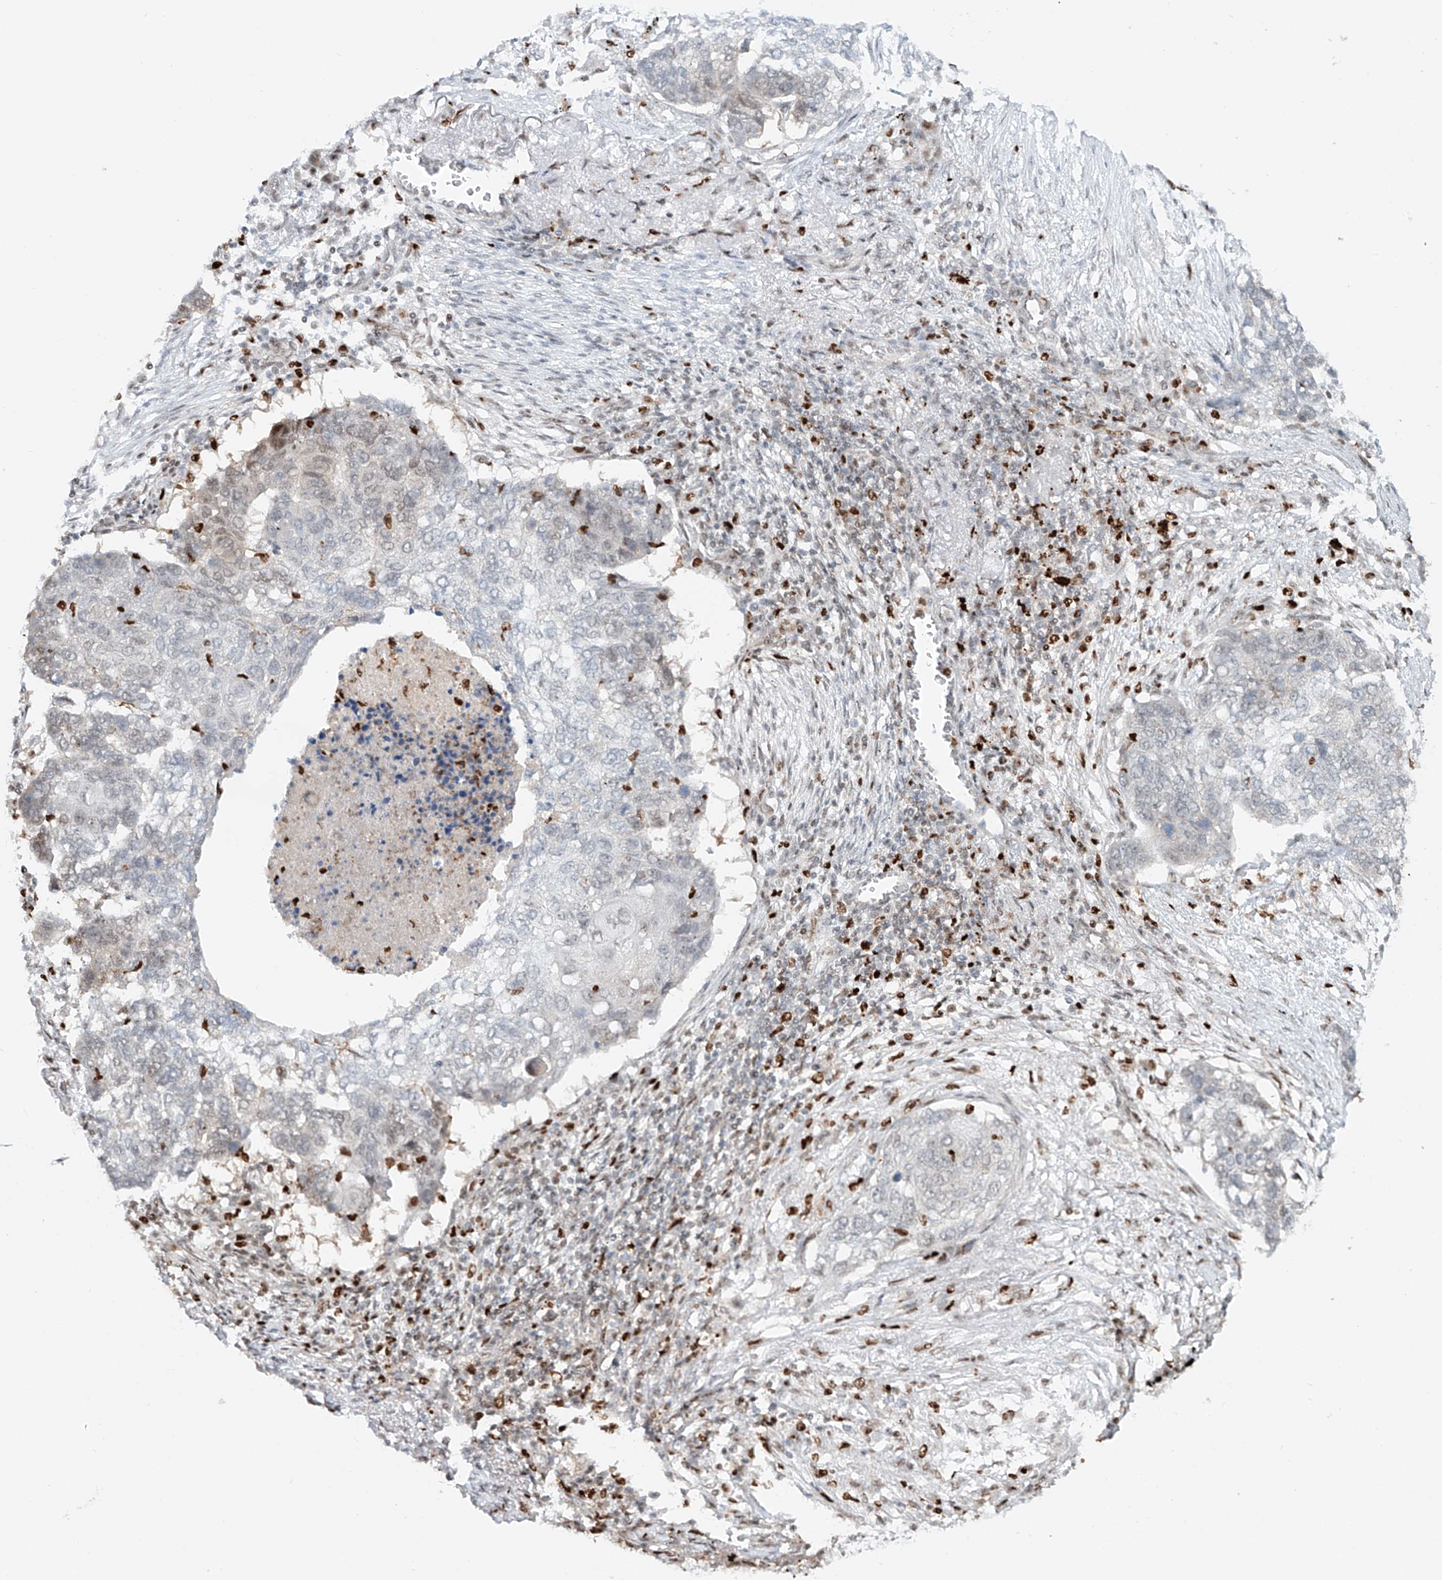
{"staining": {"intensity": "negative", "quantity": "none", "location": "none"}, "tissue": "lung cancer", "cell_type": "Tumor cells", "image_type": "cancer", "snomed": [{"axis": "morphology", "description": "Squamous cell carcinoma, NOS"}, {"axis": "topography", "description": "Lung"}], "caption": "The micrograph shows no staining of tumor cells in lung cancer.", "gene": "DZIP1L", "patient": {"sex": "female", "age": 63}}